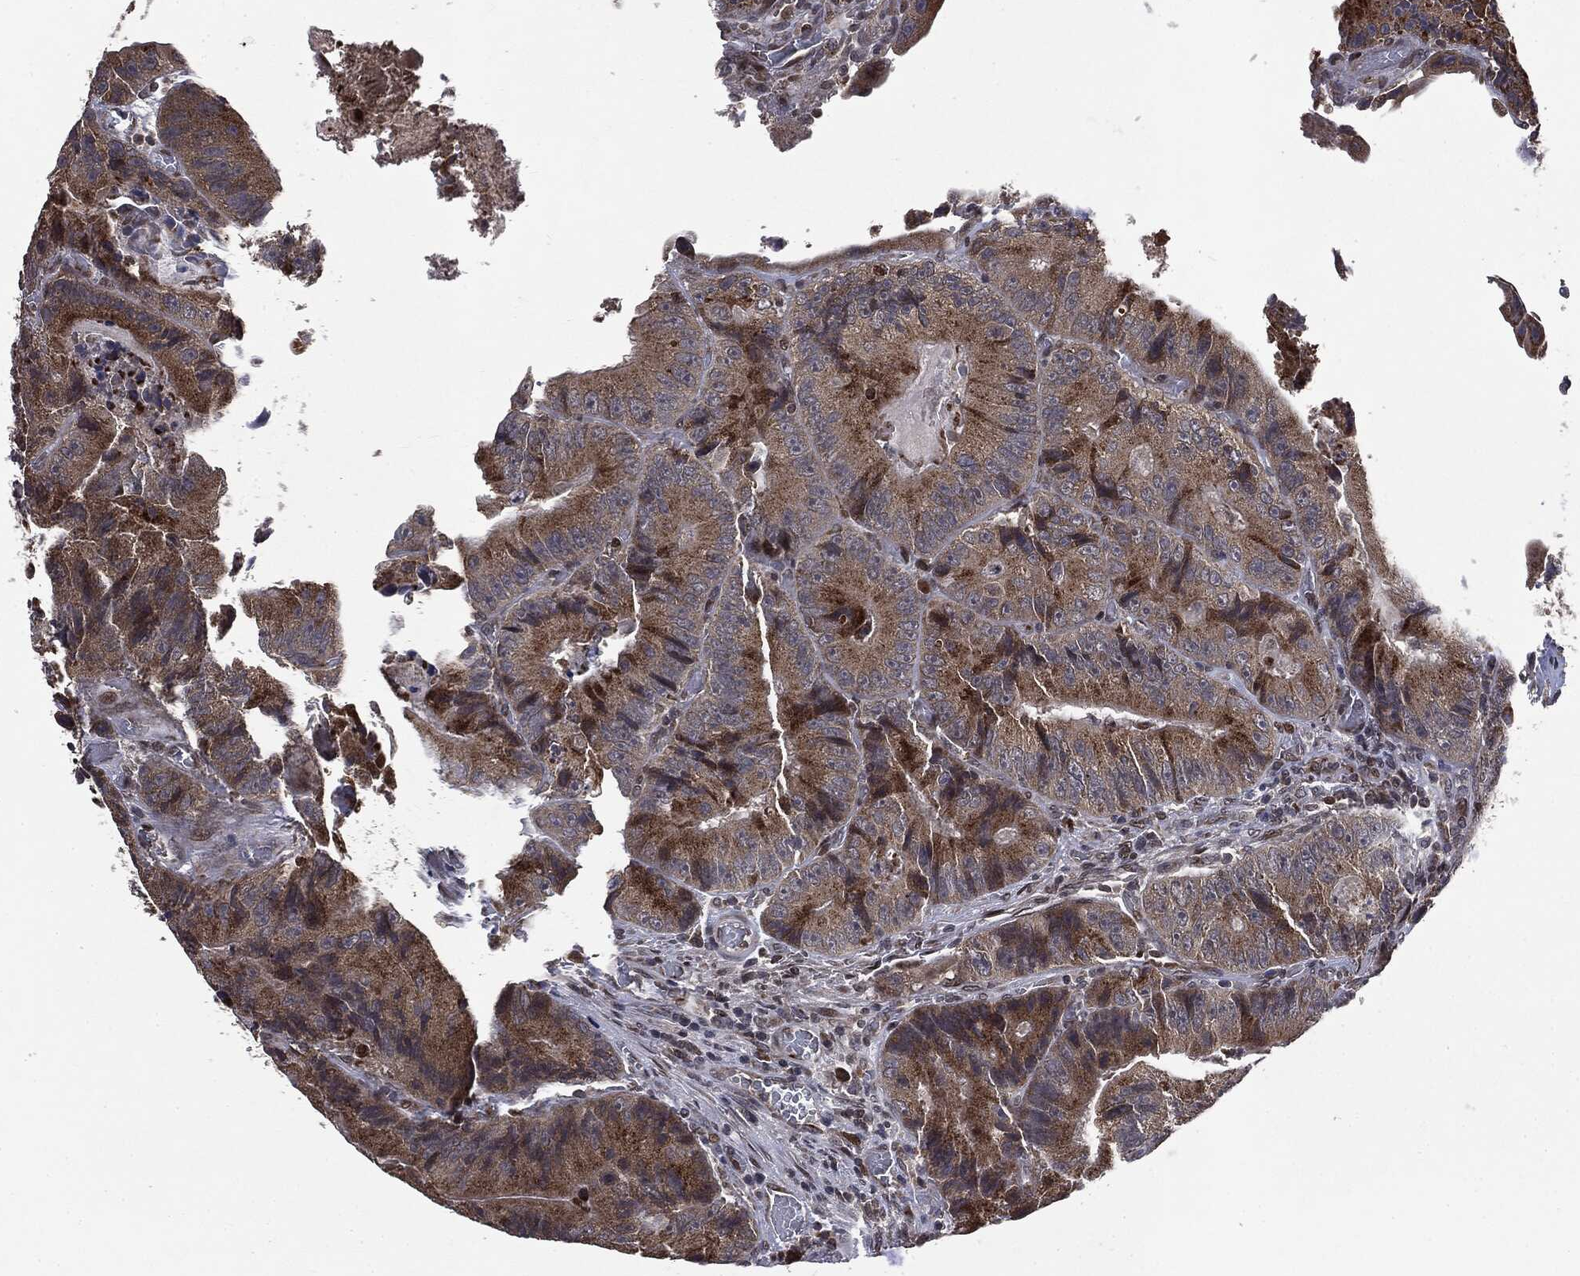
{"staining": {"intensity": "moderate", "quantity": ">75%", "location": "cytoplasmic/membranous"}, "tissue": "colorectal cancer", "cell_type": "Tumor cells", "image_type": "cancer", "snomed": [{"axis": "morphology", "description": "Adenocarcinoma, NOS"}, {"axis": "topography", "description": "Colon"}], "caption": "Colorectal adenocarcinoma tissue shows moderate cytoplasmic/membranous staining in about >75% of tumor cells", "gene": "PLPPR2", "patient": {"sex": "female", "age": 86}}